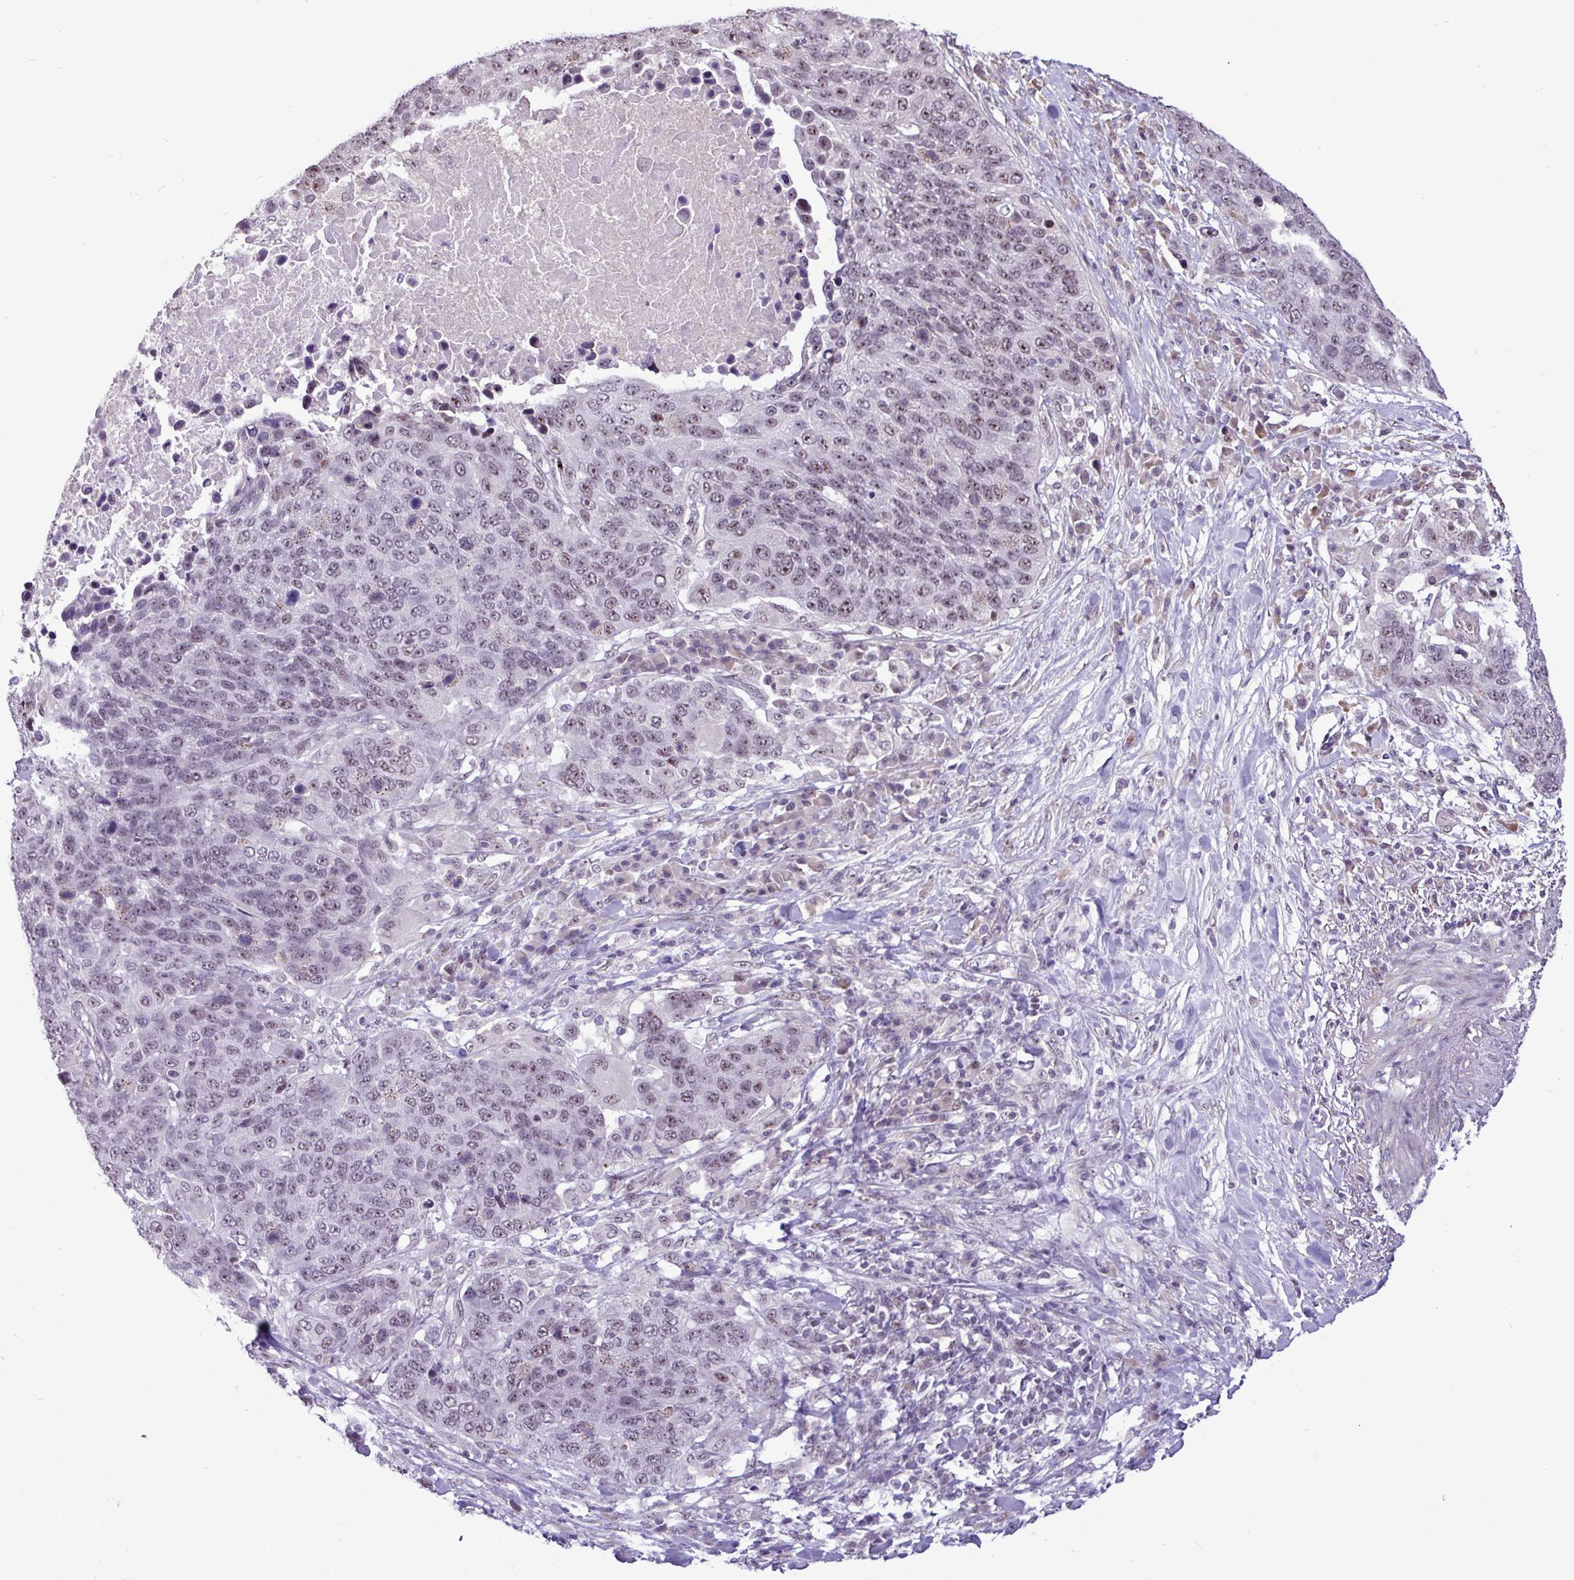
{"staining": {"intensity": "weak", "quantity": "25%-75%", "location": "nuclear"}, "tissue": "lung cancer", "cell_type": "Tumor cells", "image_type": "cancer", "snomed": [{"axis": "morphology", "description": "Normal tissue, NOS"}, {"axis": "morphology", "description": "Squamous cell carcinoma, NOS"}, {"axis": "topography", "description": "Lymph node"}, {"axis": "topography", "description": "Lung"}], "caption": "An immunohistochemistry photomicrograph of tumor tissue is shown. Protein staining in brown highlights weak nuclear positivity in squamous cell carcinoma (lung) within tumor cells.", "gene": "UTP18", "patient": {"sex": "male", "age": 66}}